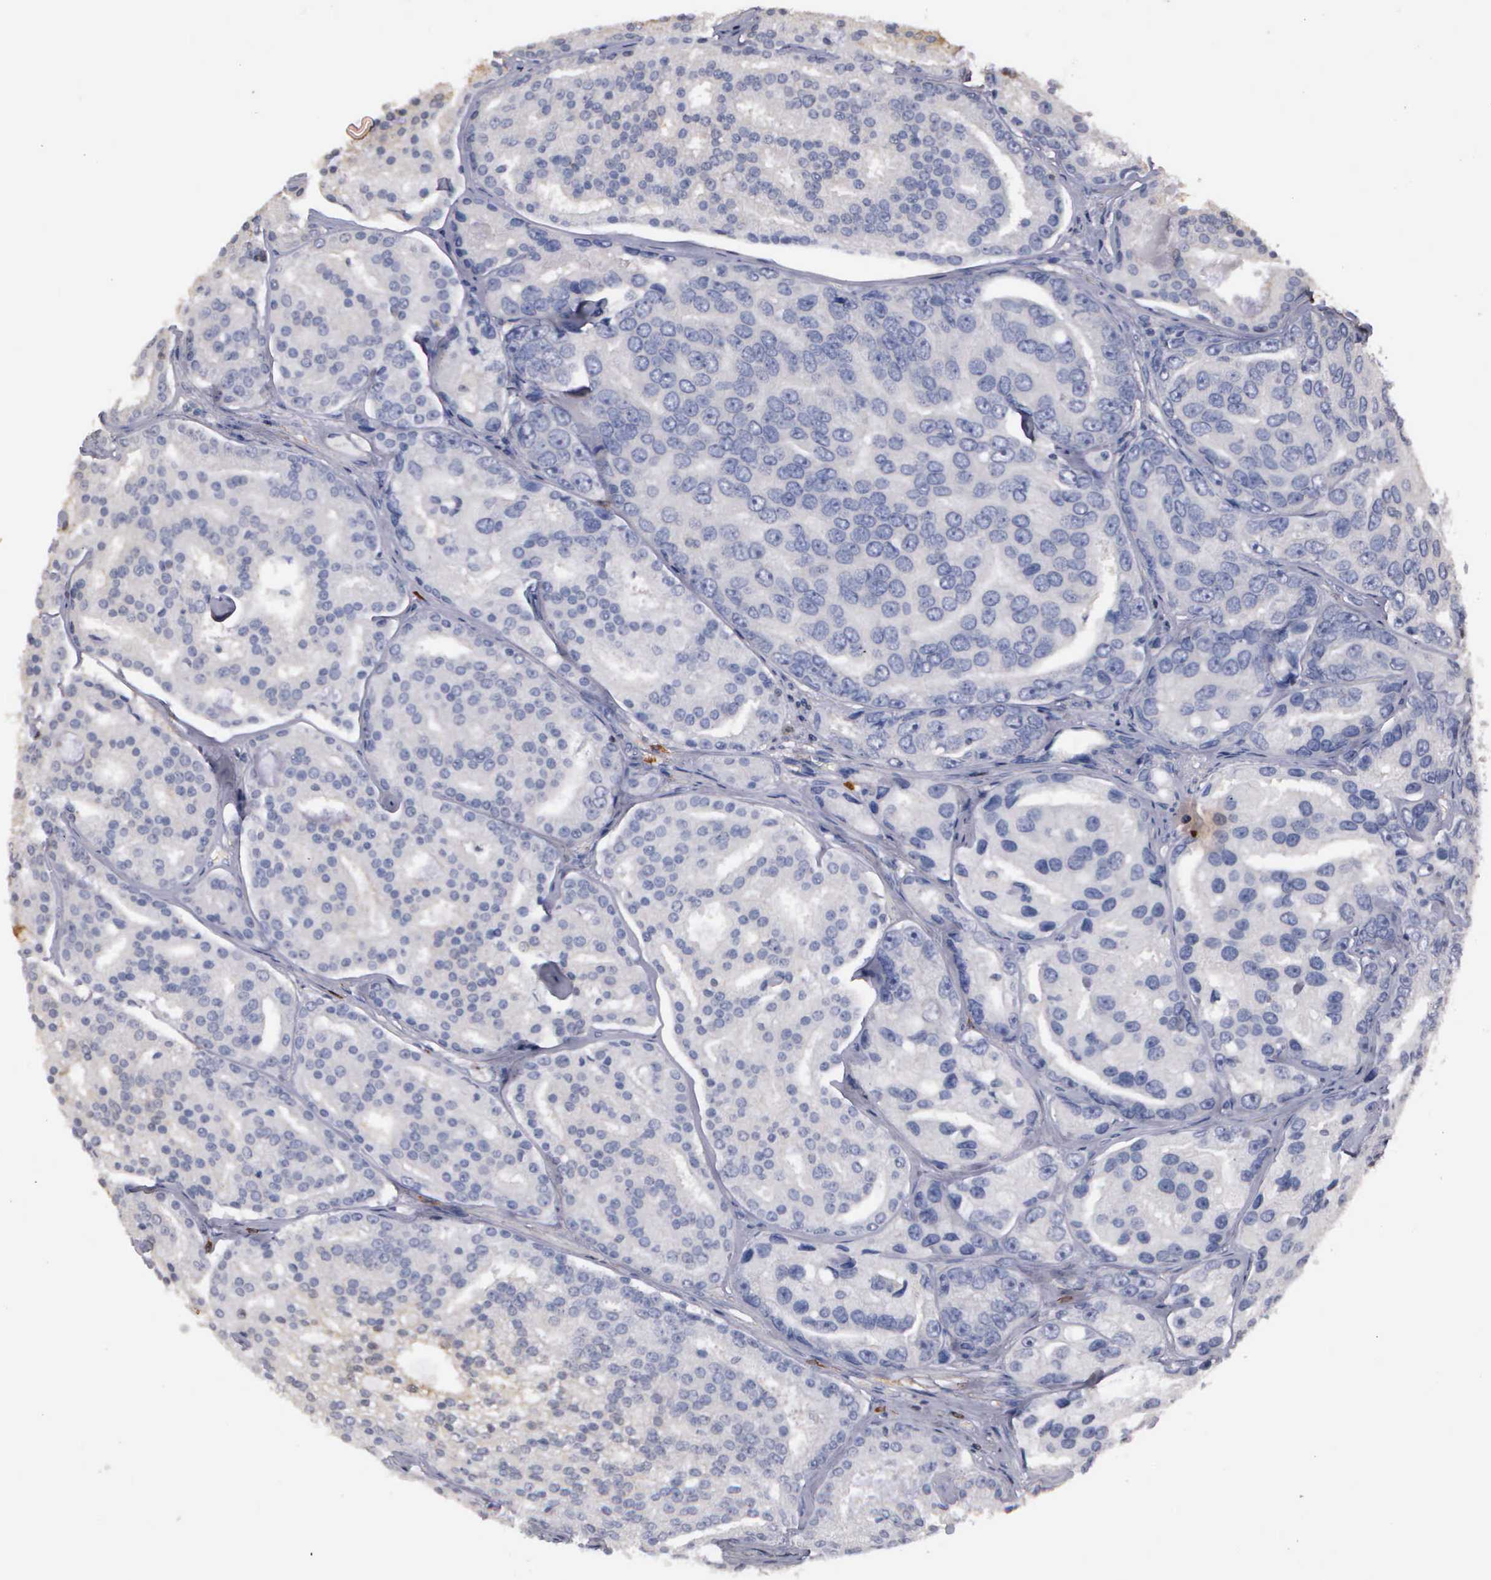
{"staining": {"intensity": "negative", "quantity": "none", "location": "none"}, "tissue": "prostate cancer", "cell_type": "Tumor cells", "image_type": "cancer", "snomed": [{"axis": "morphology", "description": "Adenocarcinoma, High grade"}, {"axis": "topography", "description": "Prostate"}], "caption": "IHC photomicrograph of neoplastic tissue: human prostate cancer stained with DAB (3,3'-diaminobenzidine) displays no significant protein staining in tumor cells.", "gene": "ENO3", "patient": {"sex": "male", "age": 64}}